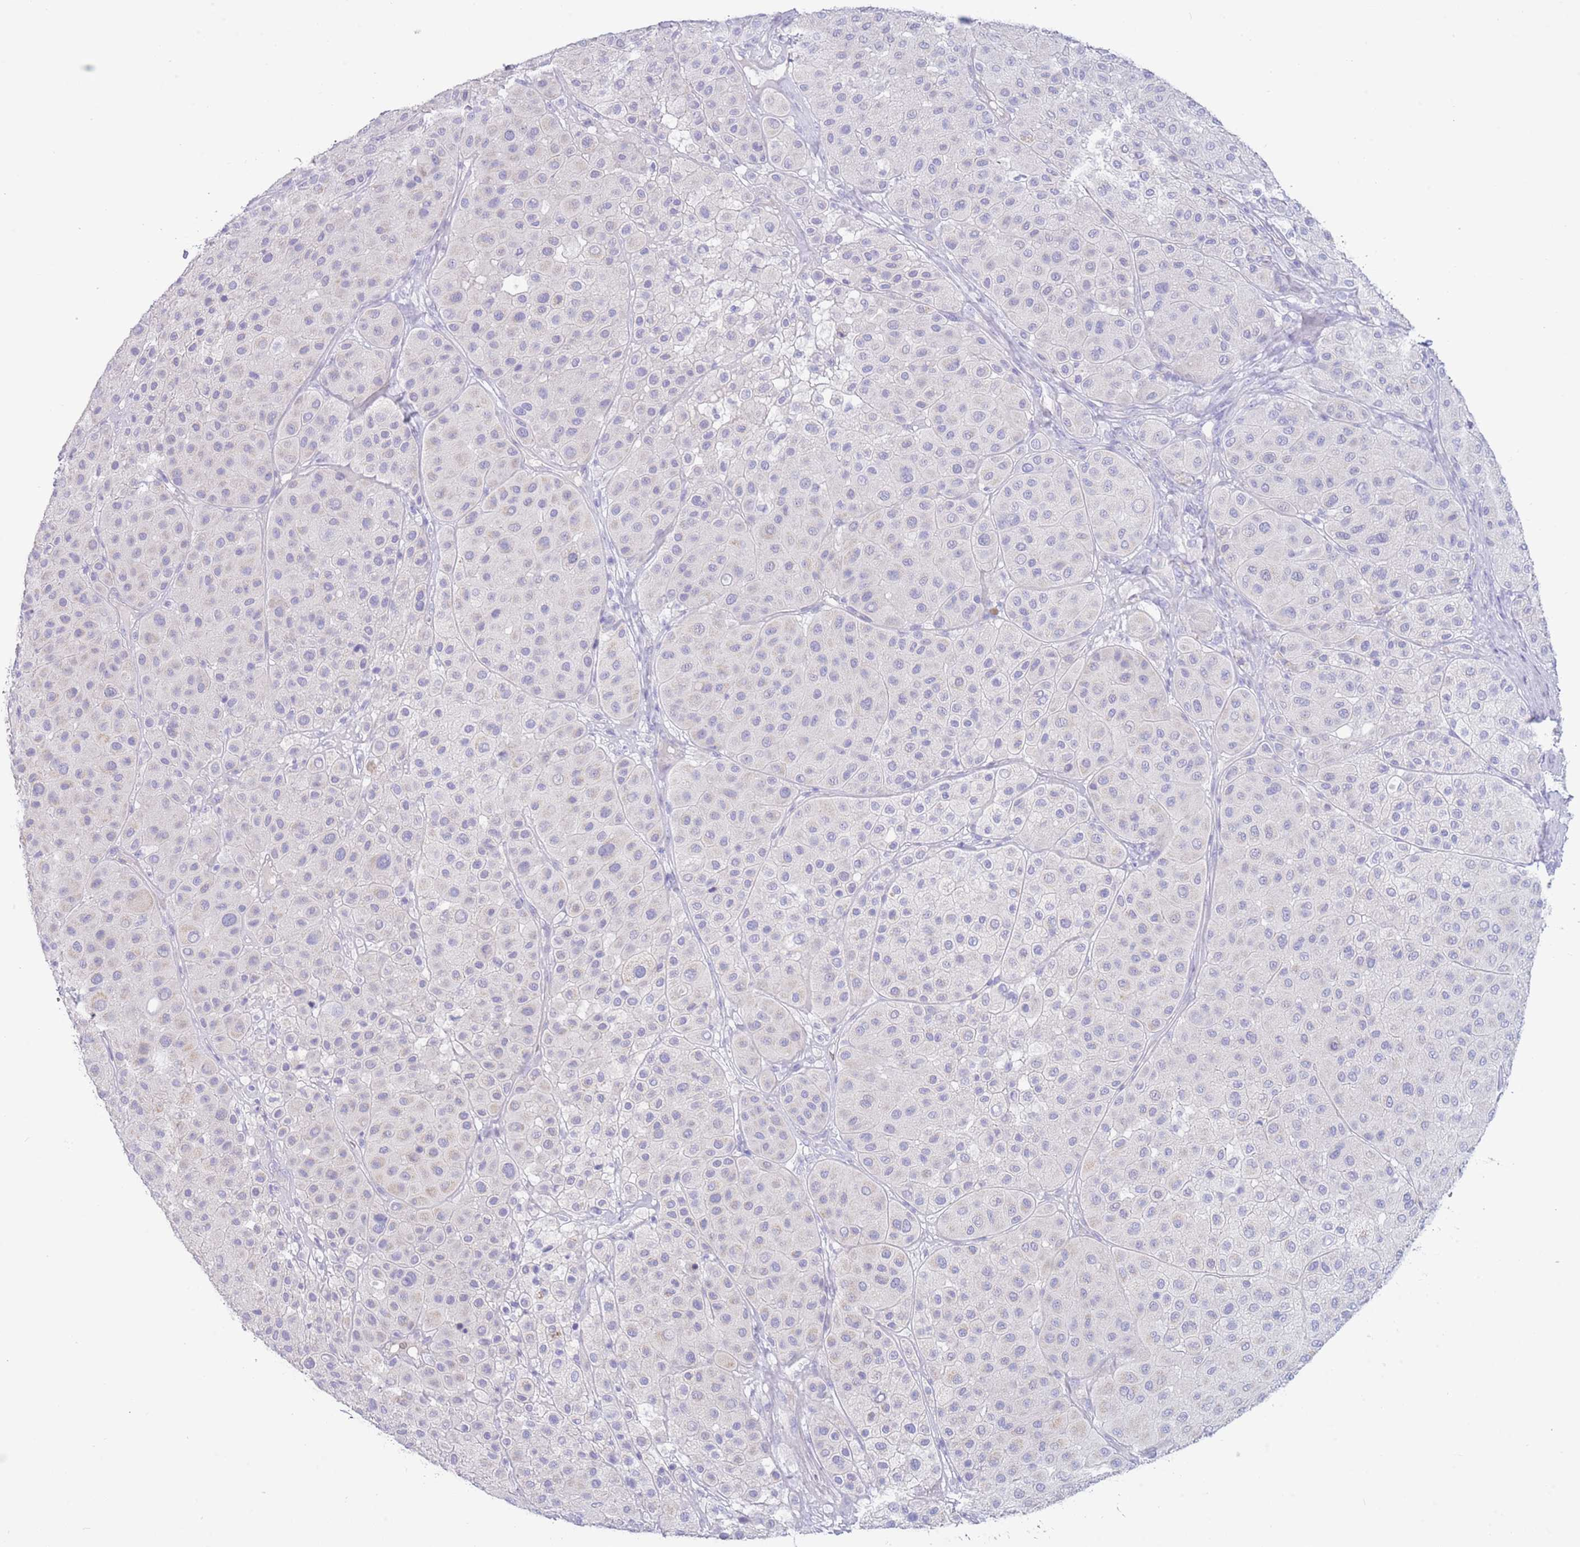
{"staining": {"intensity": "negative", "quantity": "none", "location": "none"}, "tissue": "melanoma", "cell_type": "Tumor cells", "image_type": "cancer", "snomed": [{"axis": "morphology", "description": "Malignant melanoma, Metastatic site"}, {"axis": "topography", "description": "Smooth muscle"}], "caption": "Histopathology image shows no significant protein expression in tumor cells of malignant melanoma (metastatic site).", "gene": "ACR", "patient": {"sex": "male", "age": 41}}